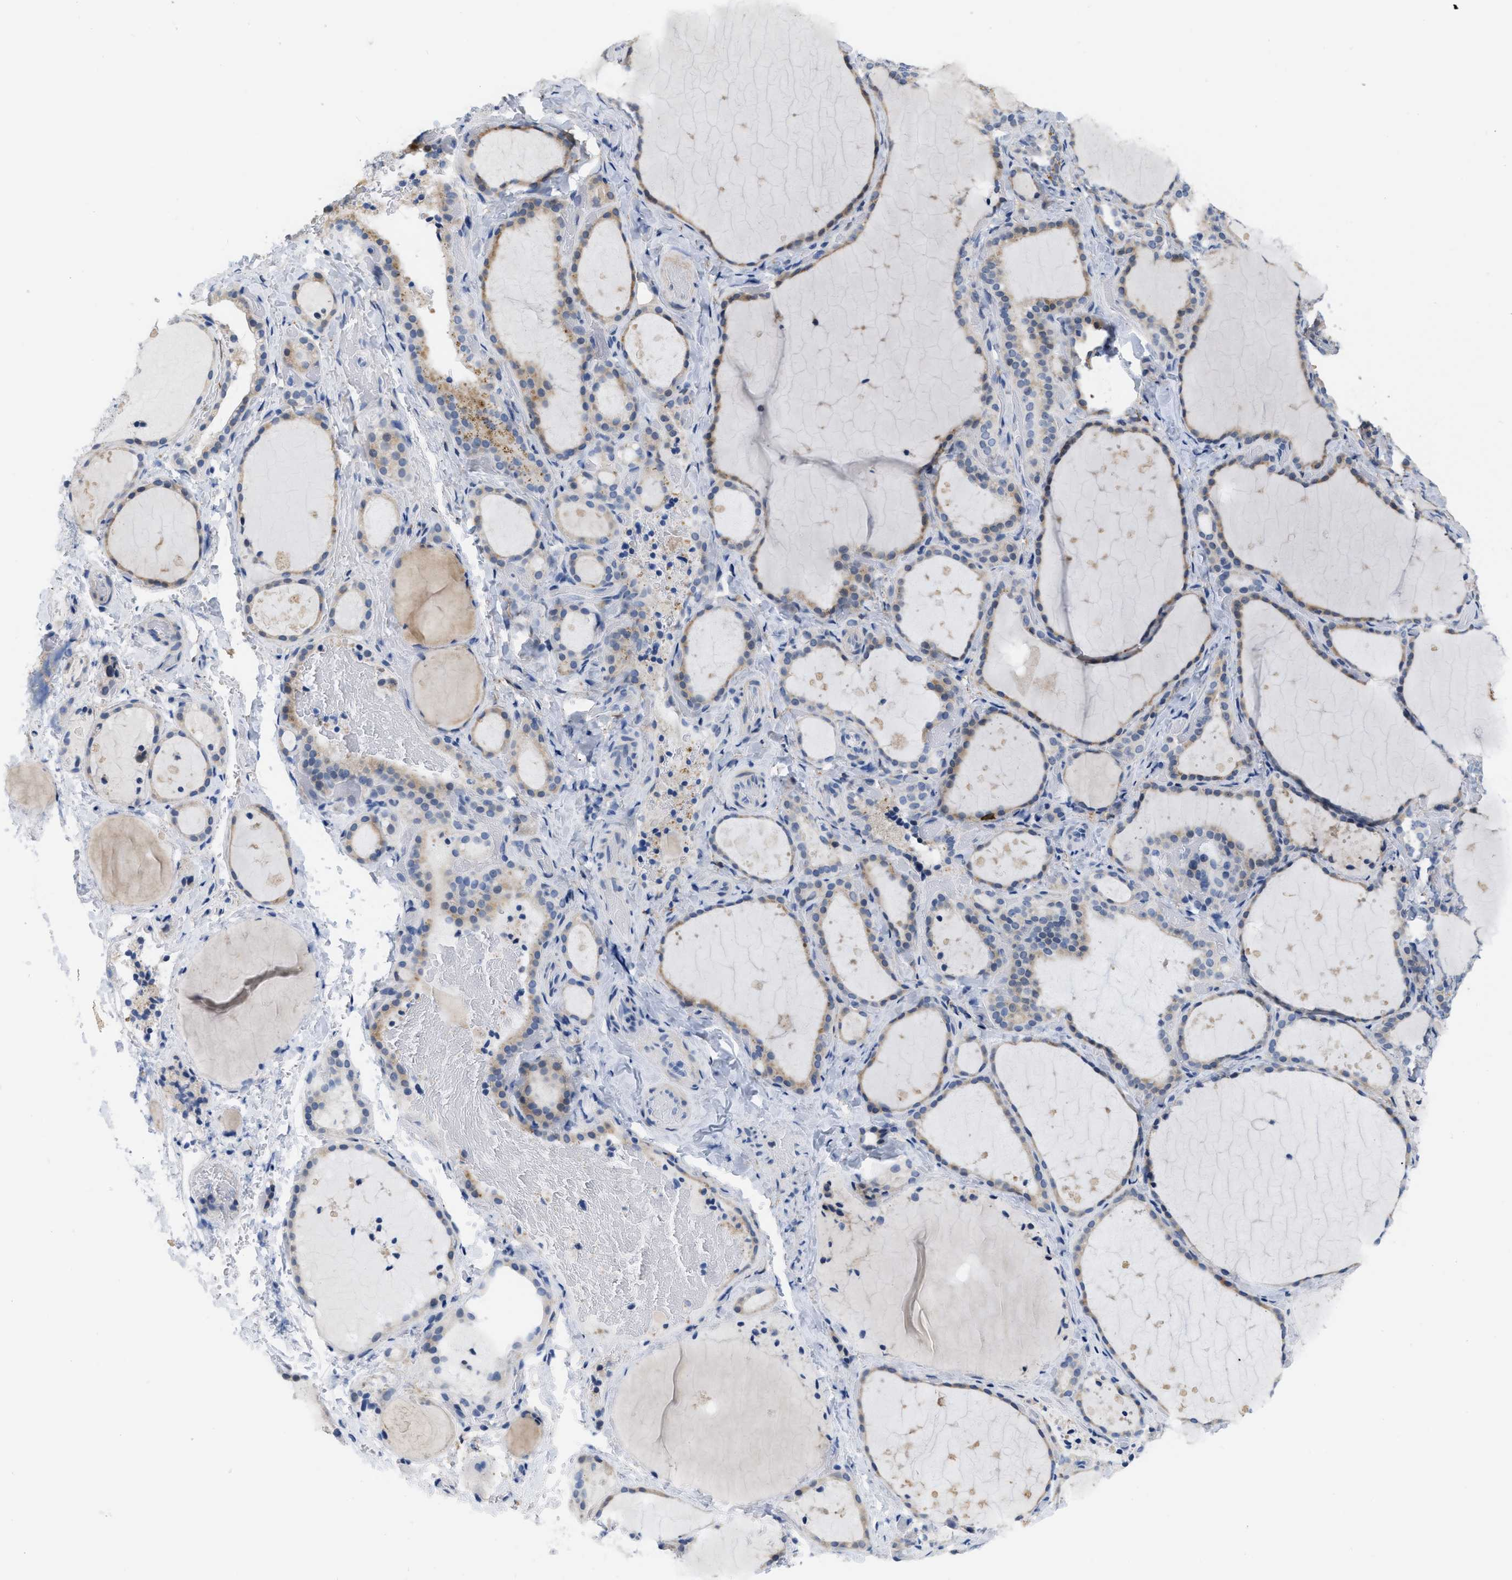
{"staining": {"intensity": "weak", "quantity": "25%-75%", "location": "cytoplasmic/membranous"}, "tissue": "thyroid gland", "cell_type": "Glandular cells", "image_type": "normal", "snomed": [{"axis": "morphology", "description": "Normal tissue, NOS"}, {"axis": "topography", "description": "Thyroid gland"}], "caption": "Benign thyroid gland shows weak cytoplasmic/membranous expression in approximately 25%-75% of glandular cells, visualized by immunohistochemistry.", "gene": "CRYM", "patient": {"sex": "female", "age": 44}}